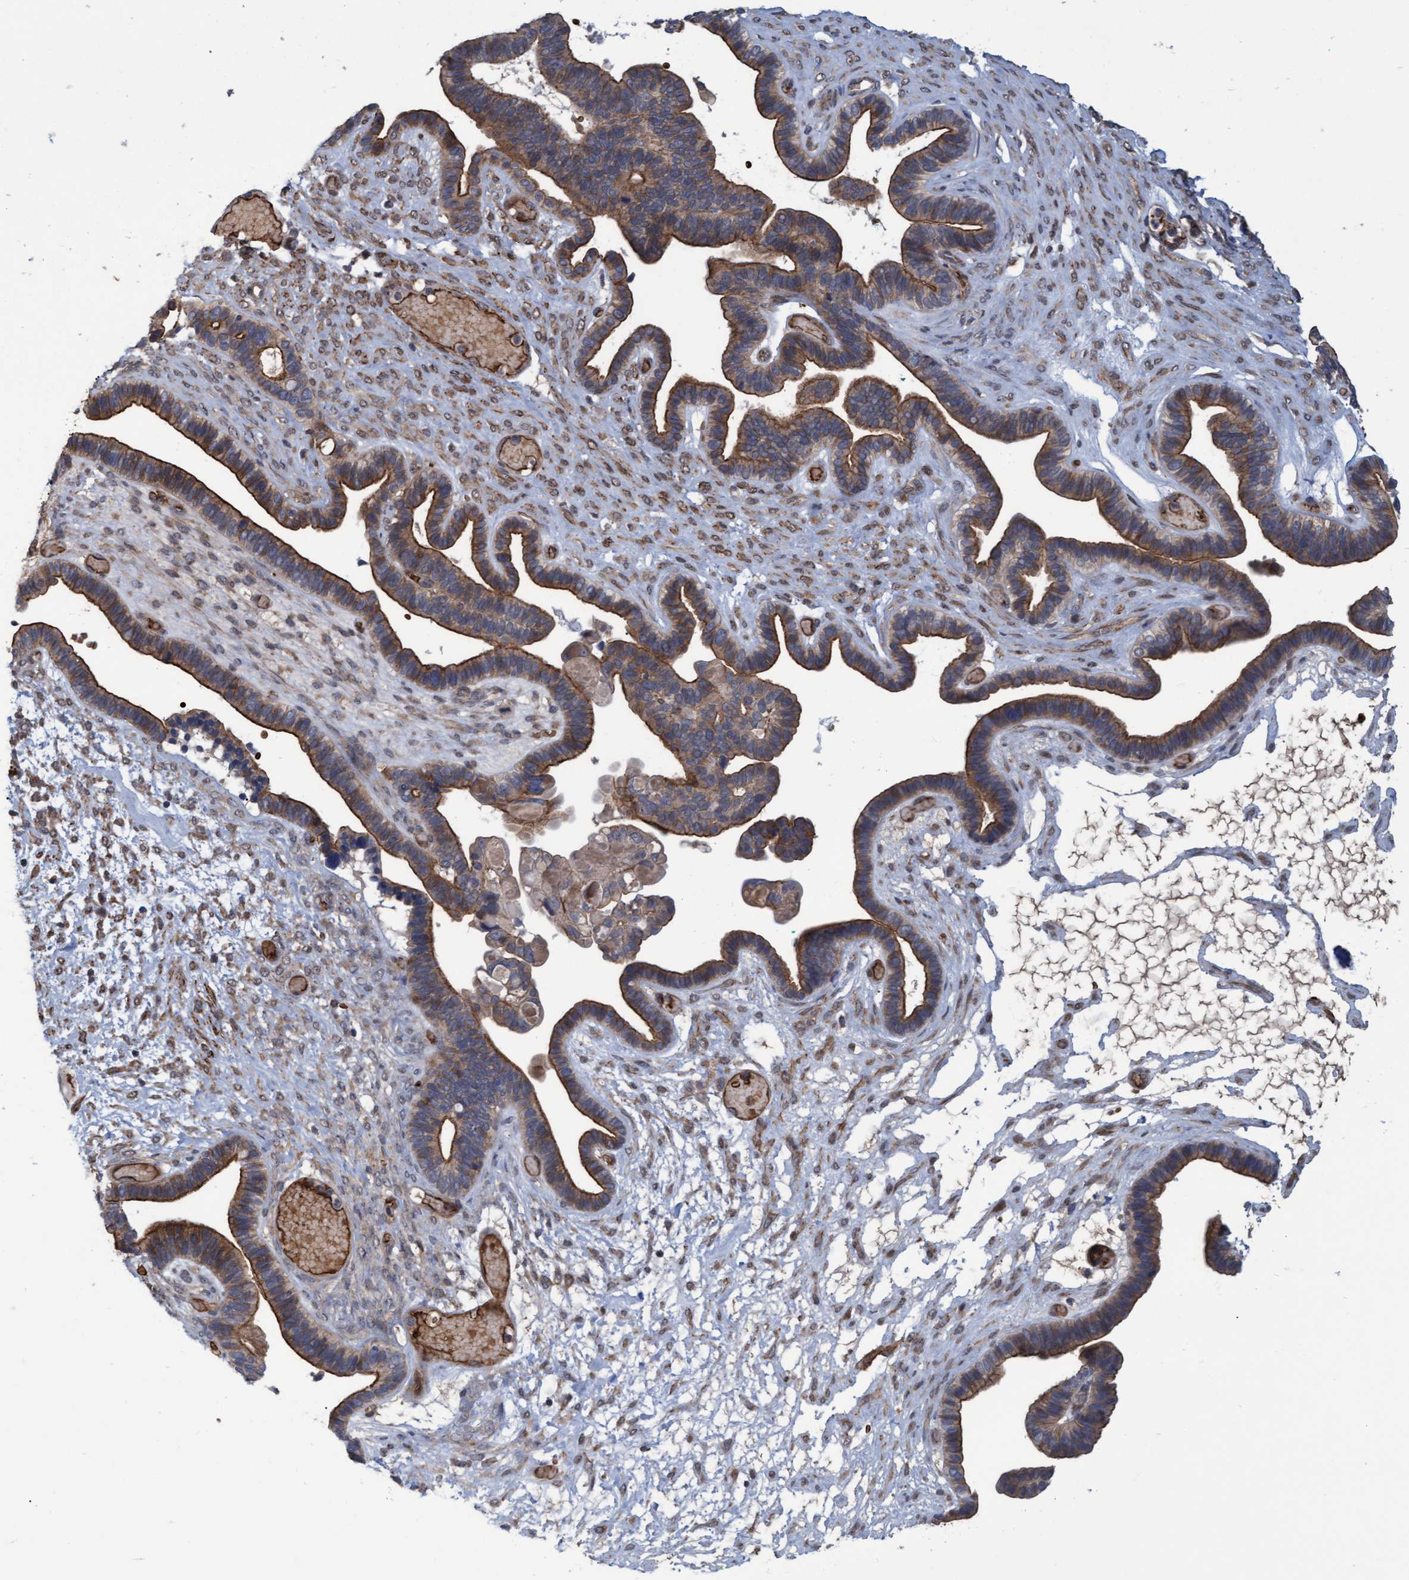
{"staining": {"intensity": "moderate", "quantity": ">75%", "location": "cytoplasmic/membranous"}, "tissue": "ovarian cancer", "cell_type": "Tumor cells", "image_type": "cancer", "snomed": [{"axis": "morphology", "description": "Cystadenocarcinoma, serous, NOS"}, {"axis": "topography", "description": "Ovary"}], "caption": "Immunohistochemistry (IHC) staining of ovarian cancer (serous cystadenocarcinoma), which demonstrates medium levels of moderate cytoplasmic/membranous positivity in about >75% of tumor cells indicating moderate cytoplasmic/membranous protein expression. The staining was performed using DAB (3,3'-diaminobenzidine) (brown) for protein detection and nuclei were counterstained in hematoxylin (blue).", "gene": "NAA15", "patient": {"sex": "female", "age": 56}}